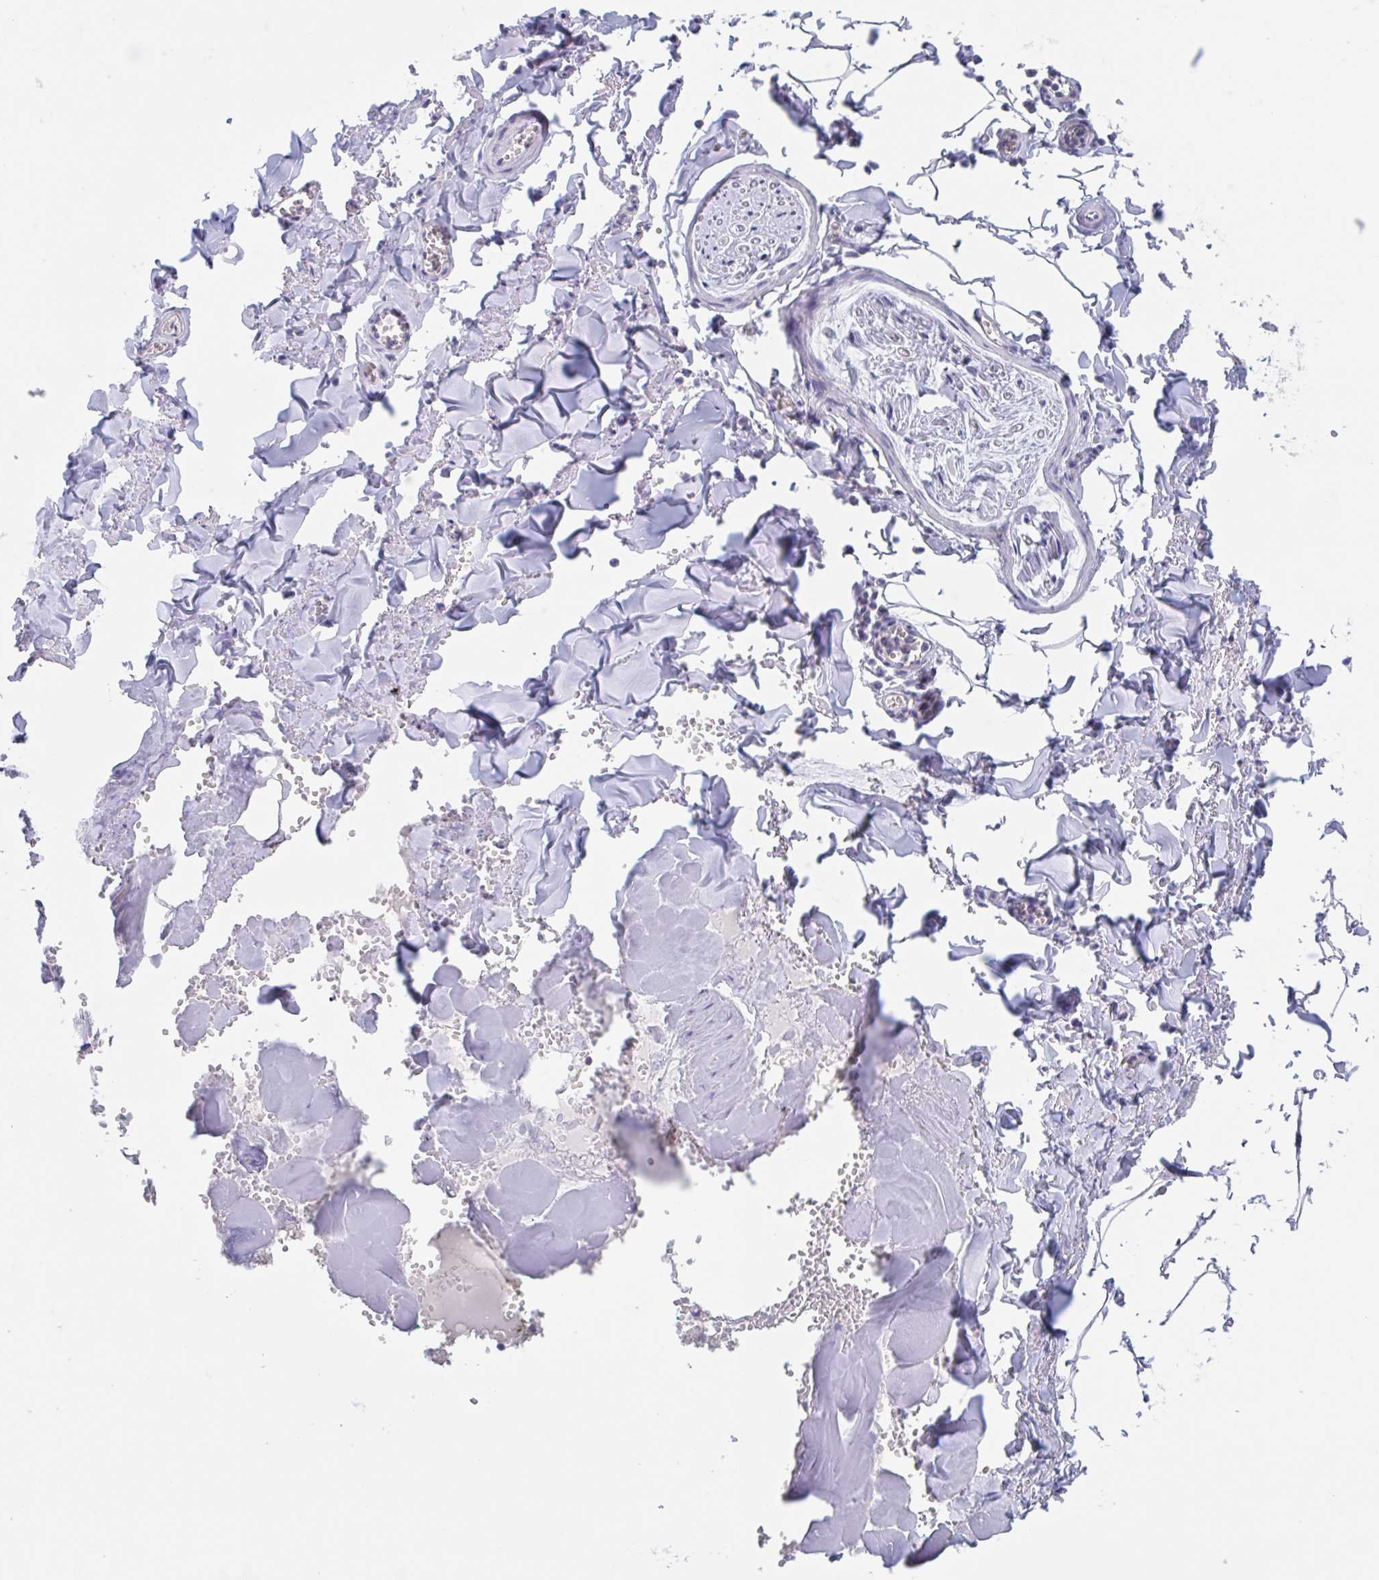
{"staining": {"intensity": "negative", "quantity": "none", "location": "none"}, "tissue": "adipose tissue", "cell_type": "Adipocytes", "image_type": "normal", "snomed": [{"axis": "morphology", "description": "Normal tissue, NOS"}, {"axis": "topography", "description": "Vulva"}, {"axis": "topography", "description": "Peripheral nerve tissue"}], "caption": "Immunohistochemistry micrograph of benign adipose tissue: adipose tissue stained with DAB exhibits no significant protein staining in adipocytes.", "gene": "NOXRED1", "patient": {"sex": "female", "age": 66}}